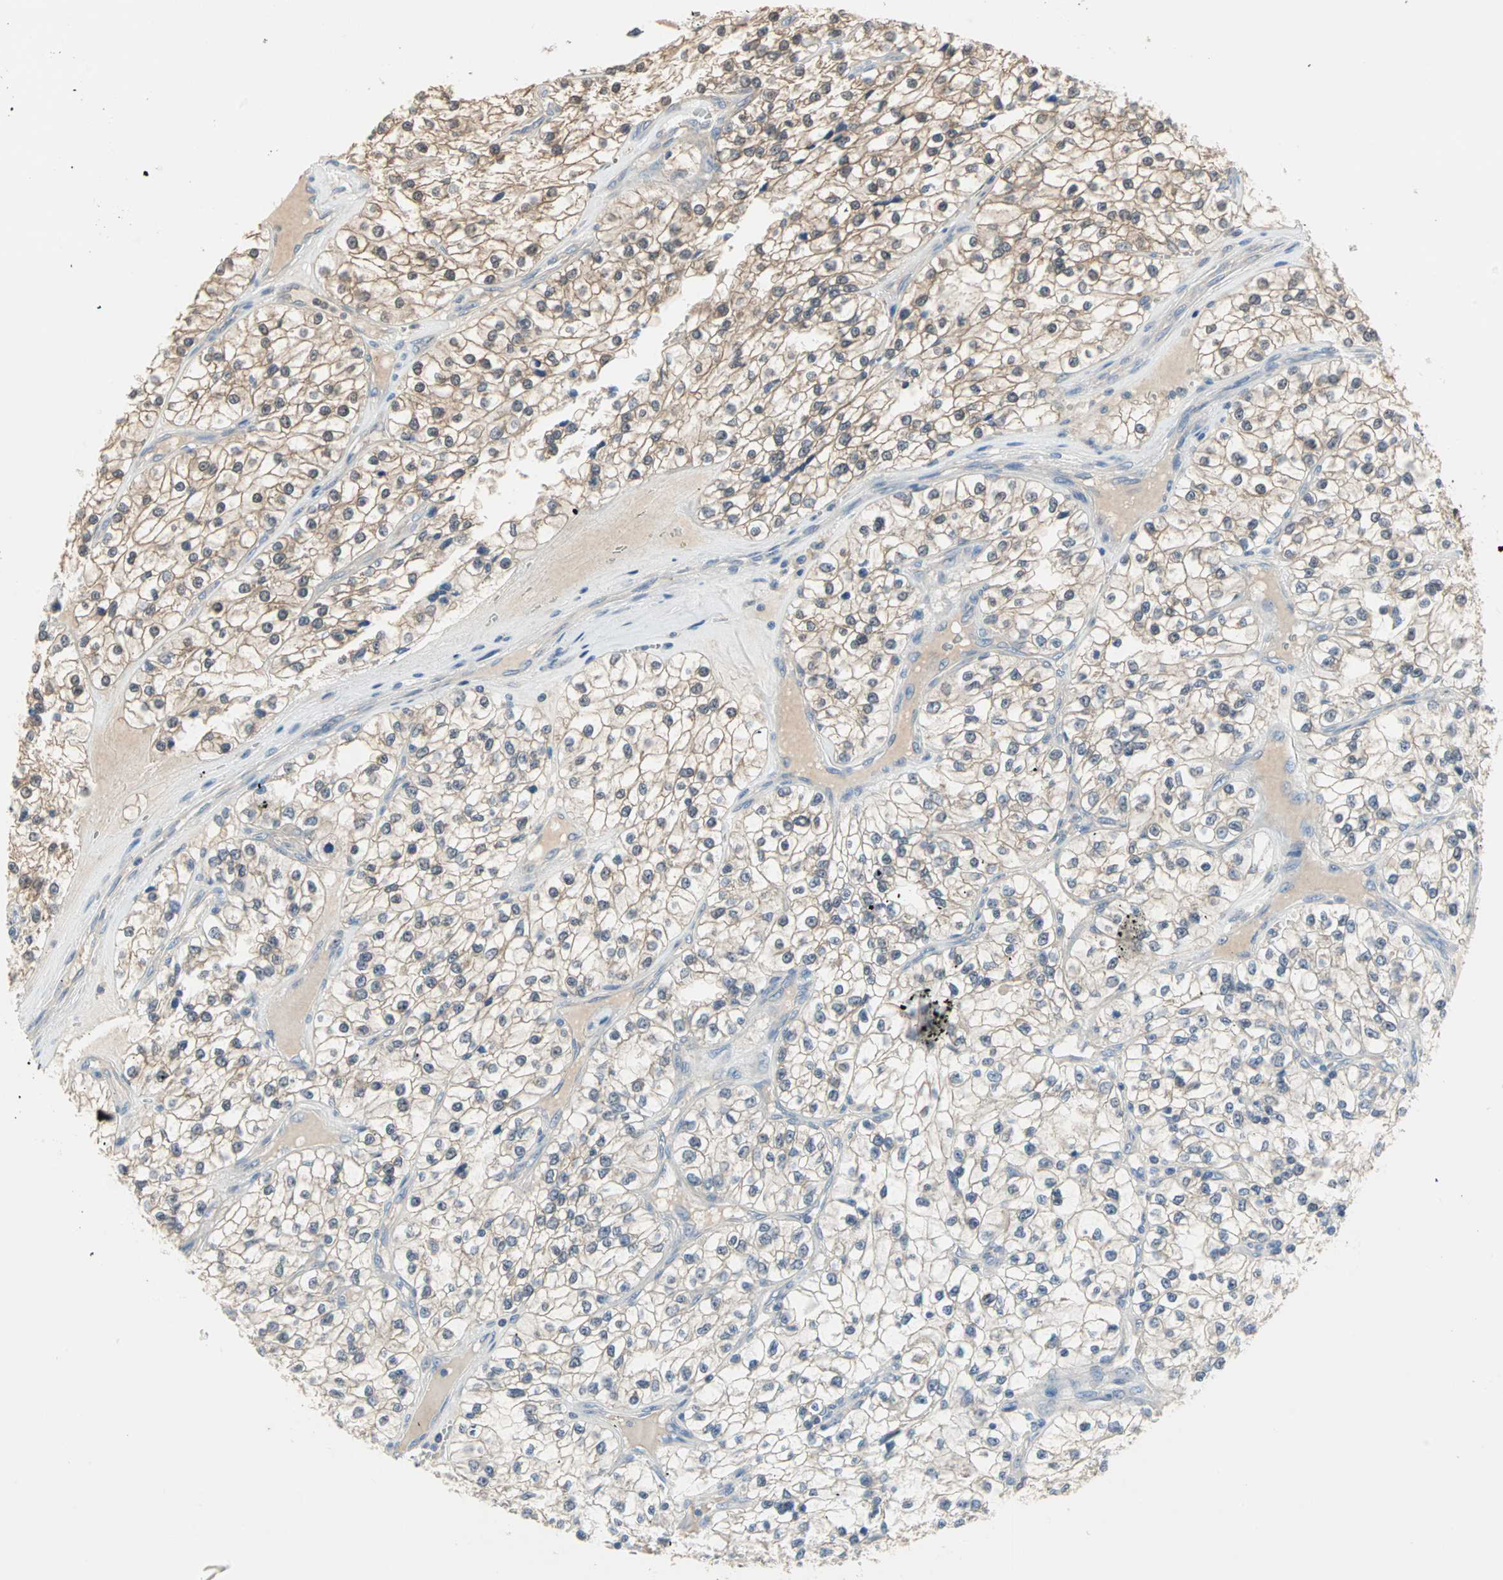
{"staining": {"intensity": "strong", "quantity": ">75%", "location": "cytoplasmic/membranous,nuclear"}, "tissue": "renal cancer", "cell_type": "Tumor cells", "image_type": "cancer", "snomed": [{"axis": "morphology", "description": "Adenocarcinoma, NOS"}, {"axis": "topography", "description": "Kidney"}], "caption": "High-power microscopy captured an immunohistochemistry micrograph of renal adenocarcinoma, revealing strong cytoplasmic/membranous and nuclear positivity in about >75% of tumor cells.", "gene": "MPI", "patient": {"sex": "female", "age": 57}}